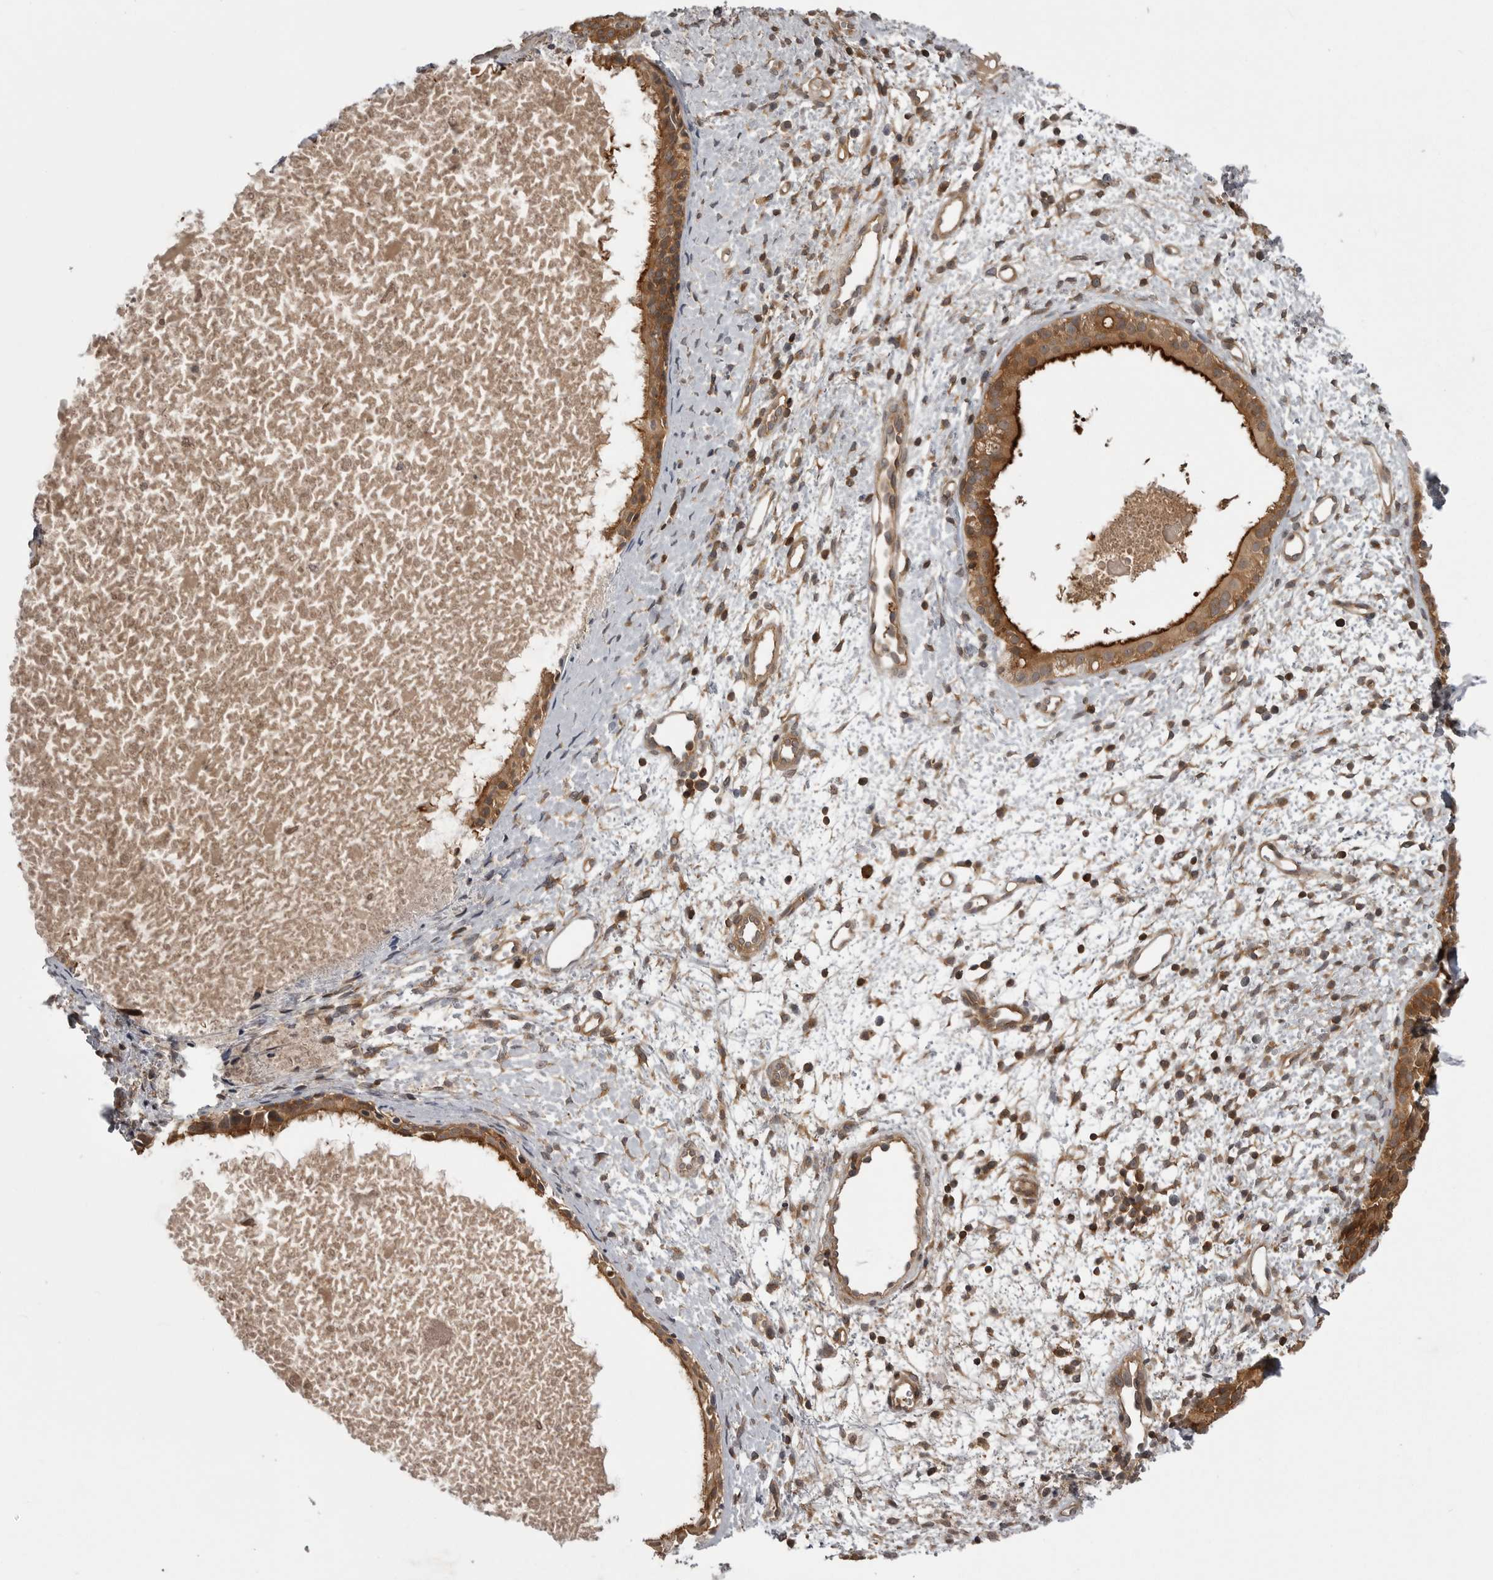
{"staining": {"intensity": "moderate", "quantity": ">75%", "location": "cytoplasmic/membranous"}, "tissue": "nasopharynx", "cell_type": "Respiratory epithelial cells", "image_type": "normal", "snomed": [{"axis": "morphology", "description": "Normal tissue, NOS"}, {"axis": "topography", "description": "Nasopharynx"}], "caption": "Immunohistochemistry photomicrograph of benign nasopharynx: nasopharynx stained using immunohistochemistry (IHC) demonstrates medium levels of moderate protein expression localized specifically in the cytoplasmic/membranous of respiratory epithelial cells, appearing as a cytoplasmic/membranous brown color.", "gene": "STK24", "patient": {"sex": "male", "age": 22}}